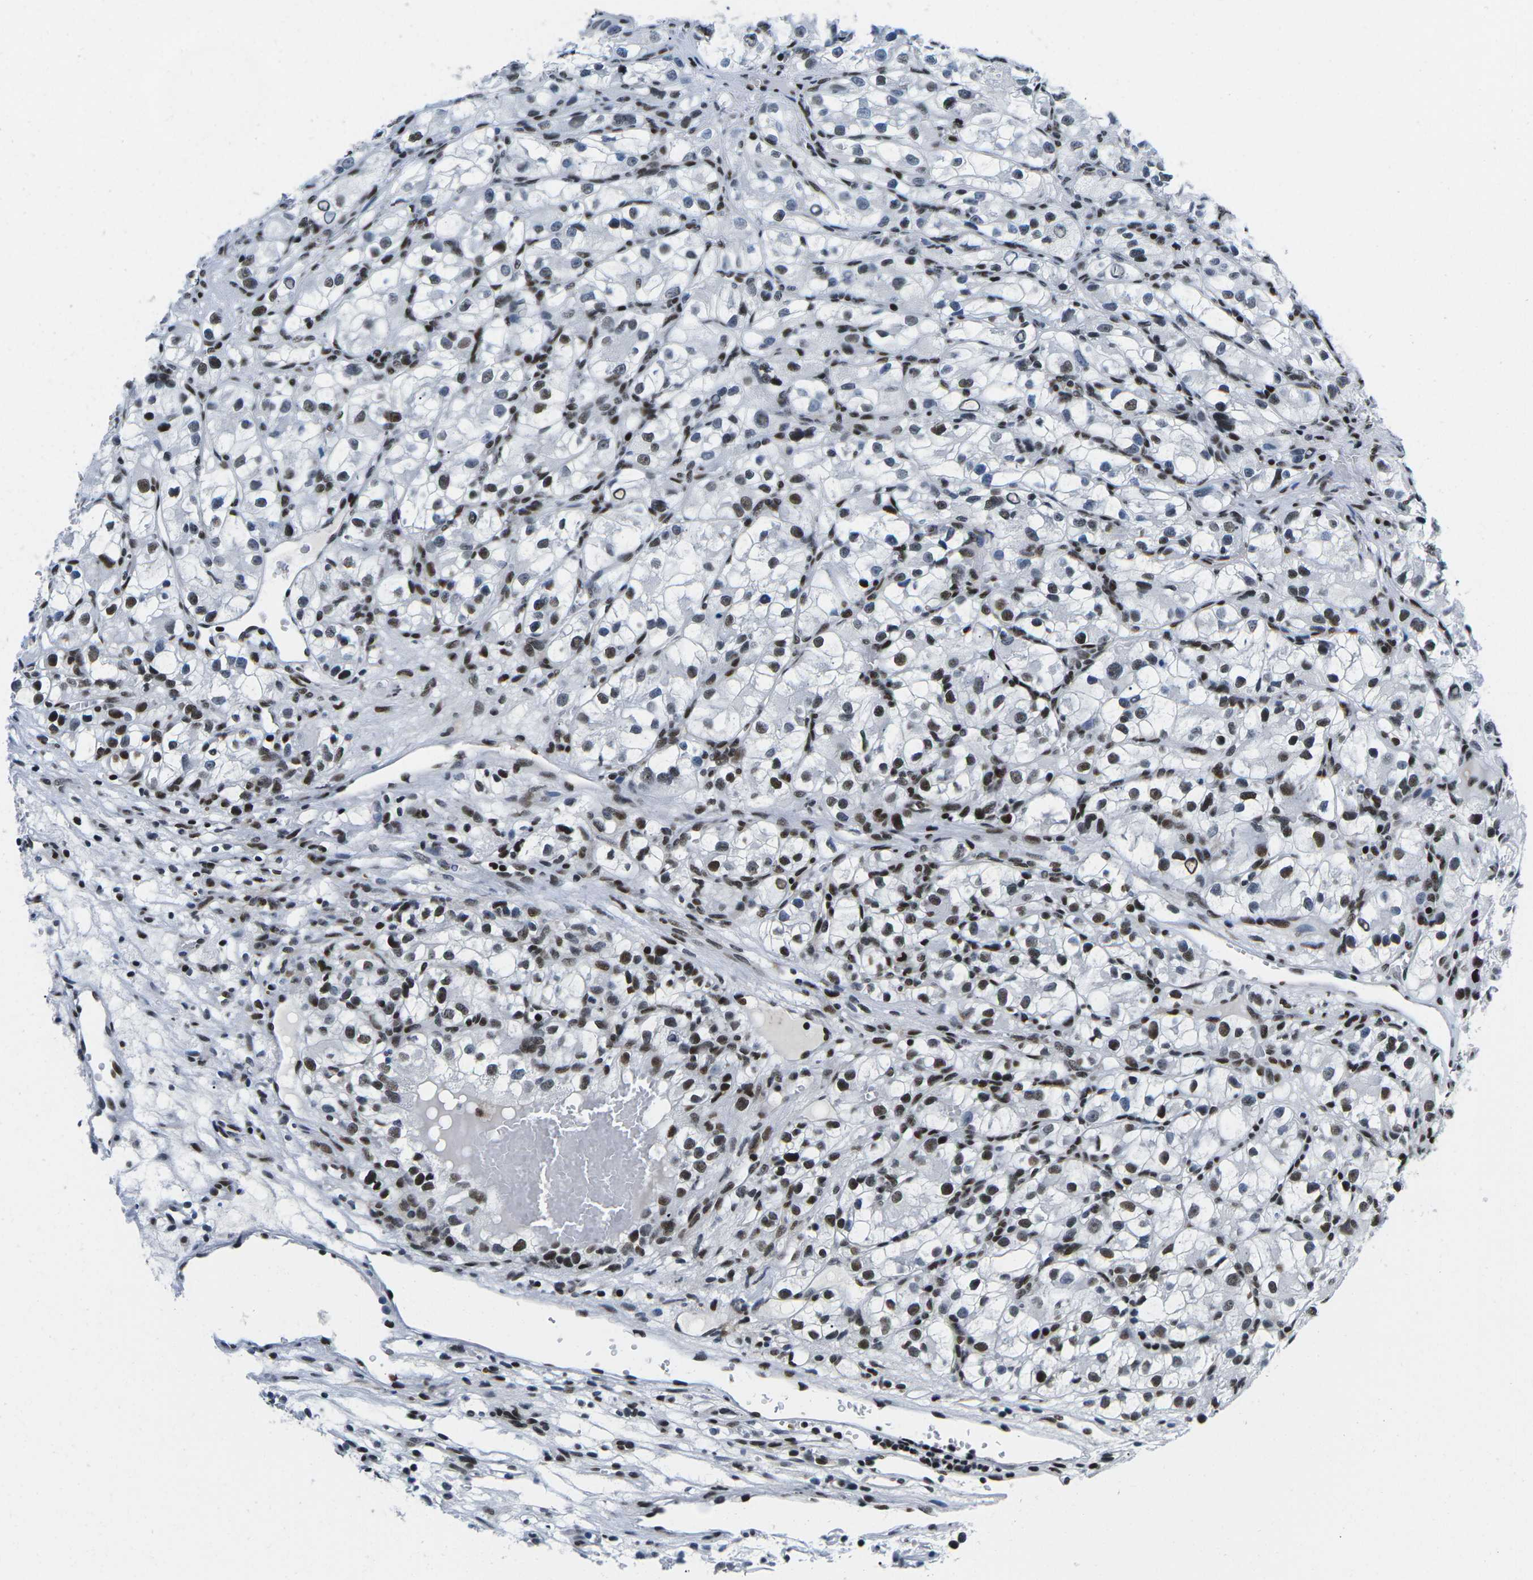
{"staining": {"intensity": "moderate", "quantity": ">75%", "location": "nuclear"}, "tissue": "renal cancer", "cell_type": "Tumor cells", "image_type": "cancer", "snomed": [{"axis": "morphology", "description": "Adenocarcinoma, NOS"}, {"axis": "topography", "description": "Kidney"}], "caption": "Adenocarcinoma (renal) tissue exhibits moderate nuclear positivity in approximately >75% of tumor cells, visualized by immunohistochemistry.", "gene": "ATF1", "patient": {"sex": "female", "age": 57}}